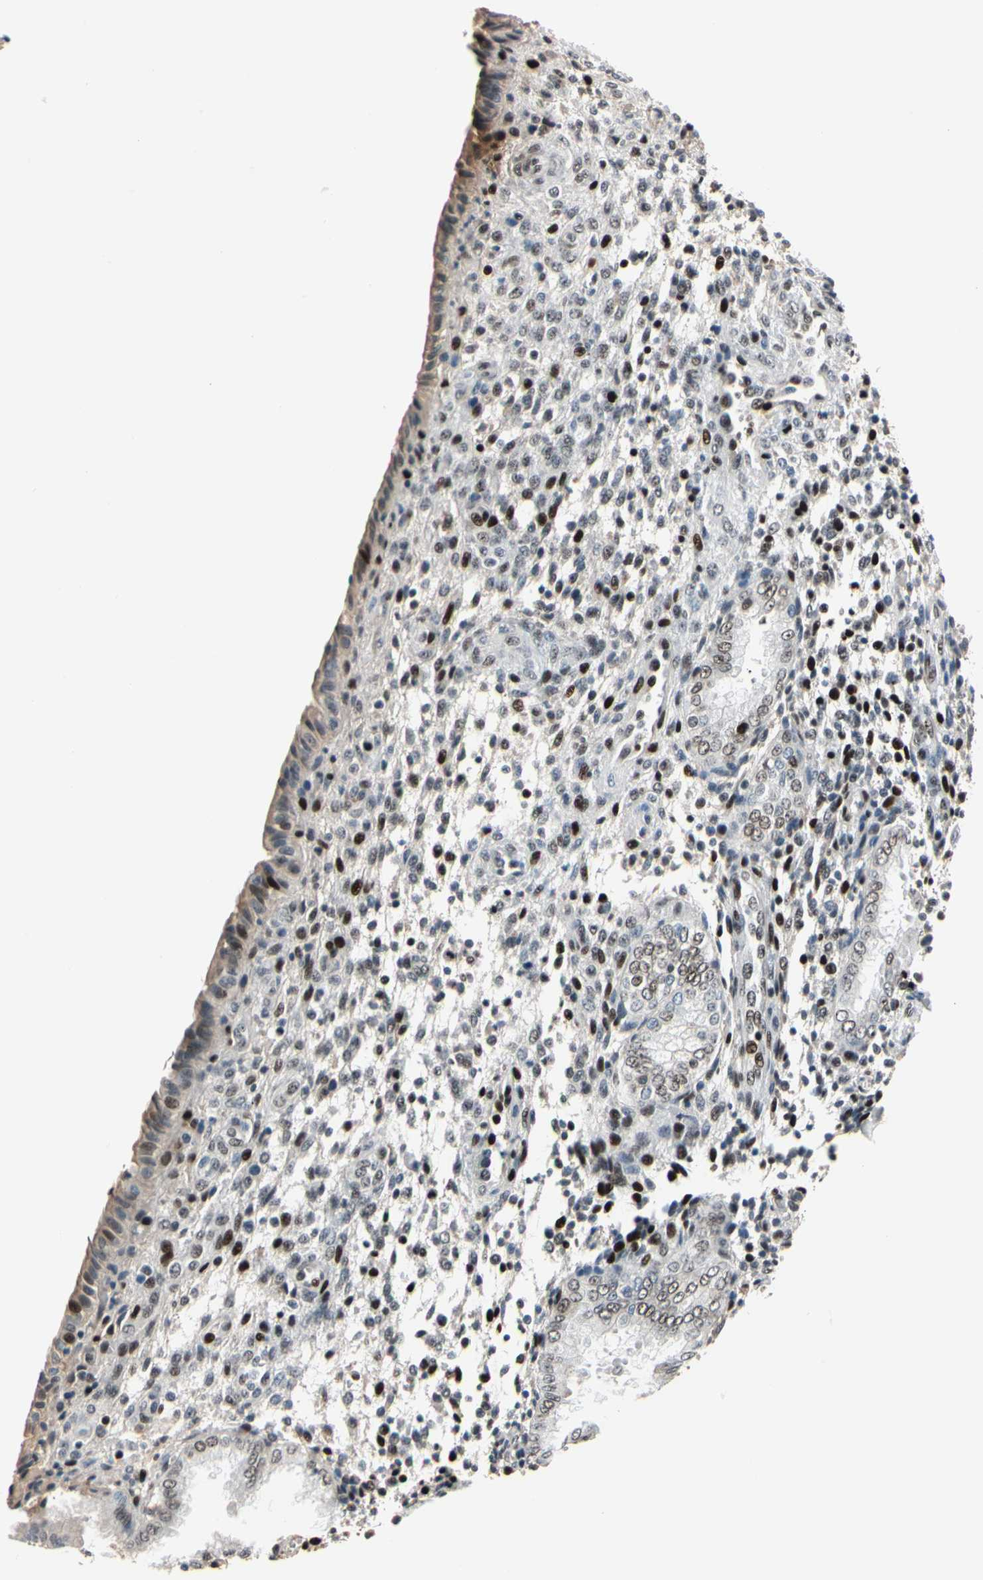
{"staining": {"intensity": "moderate", "quantity": "25%-75%", "location": "nuclear"}, "tissue": "endometrium", "cell_type": "Cells in endometrial stroma", "image_type": "normal", "snomed": [{"axis": "morphology", "description": "Normal tissue, NOS"}, {"axis": "topography", "description": "Endometrium"}], "caption": "A high-resolution photomicrograph shows immunohistochemistry staining of unremarkable endometrium, which demonstrates moderate nuclear positivity in approximately 25%-75% of cells in endometrial stroma.", "gene": "FOXO3", "patient": {"sex": "female", "age": 33}}